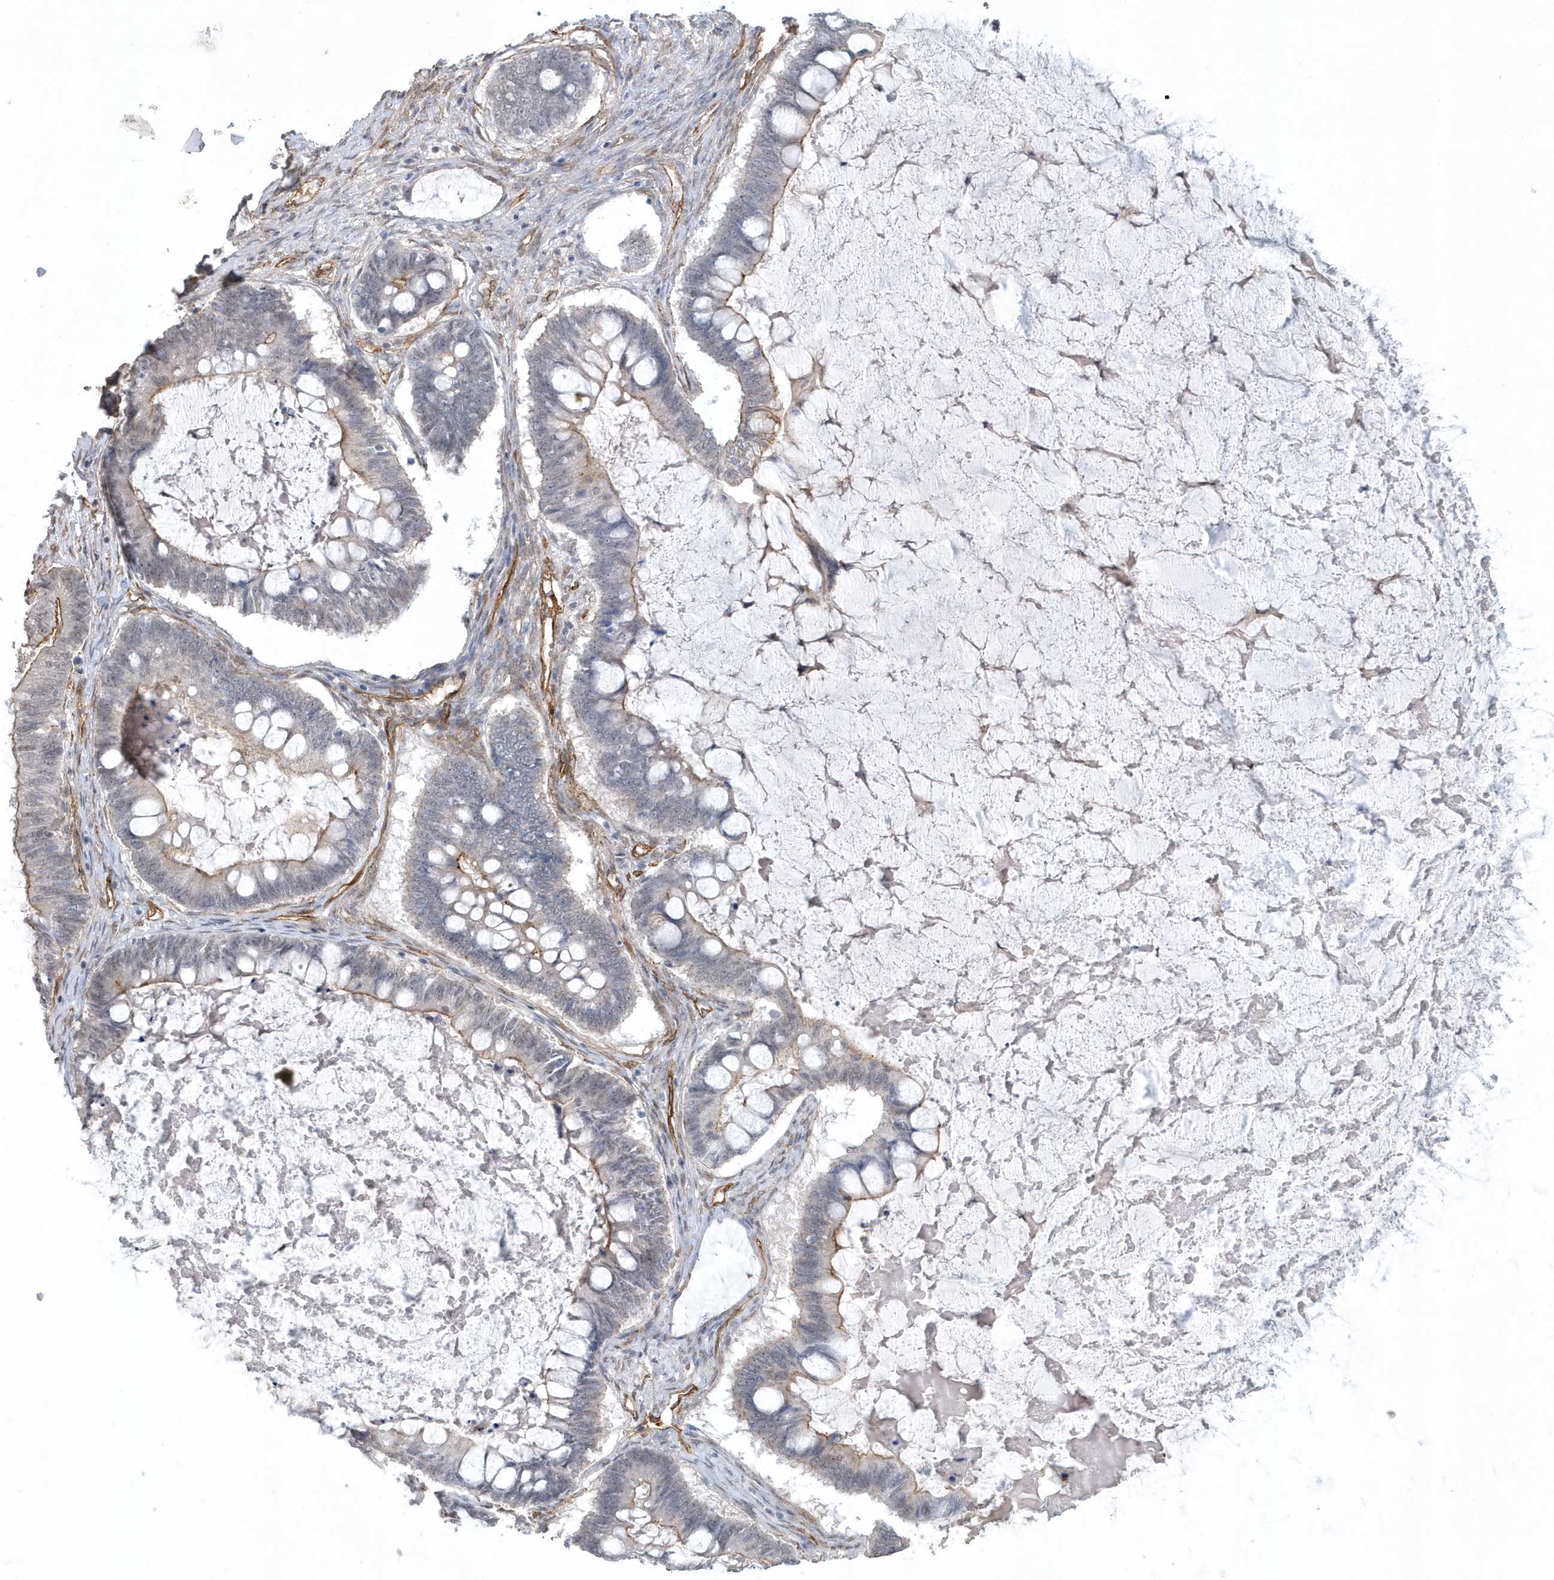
{"staining": {"intensity": "negative", "quantity": "none", "location": "none"}, "tissue": "ovarian cancer", "cell_type": "Tumor cells", "image_type": "cancer", "snomed": [{"axis": "morphology", "description": "Cystadenocarcinoma, mucinous, NOS"}, {"axis": "topography", "description": "Ovary"}], "caption": "This is a photomicrograph of immunohistochemistry staining of ovarian mucinous cystadenocarcinoma, which shows no positivity in tumor cells.", "gene": "RAI14", "patient": {"sex": "female", "age": 61}}